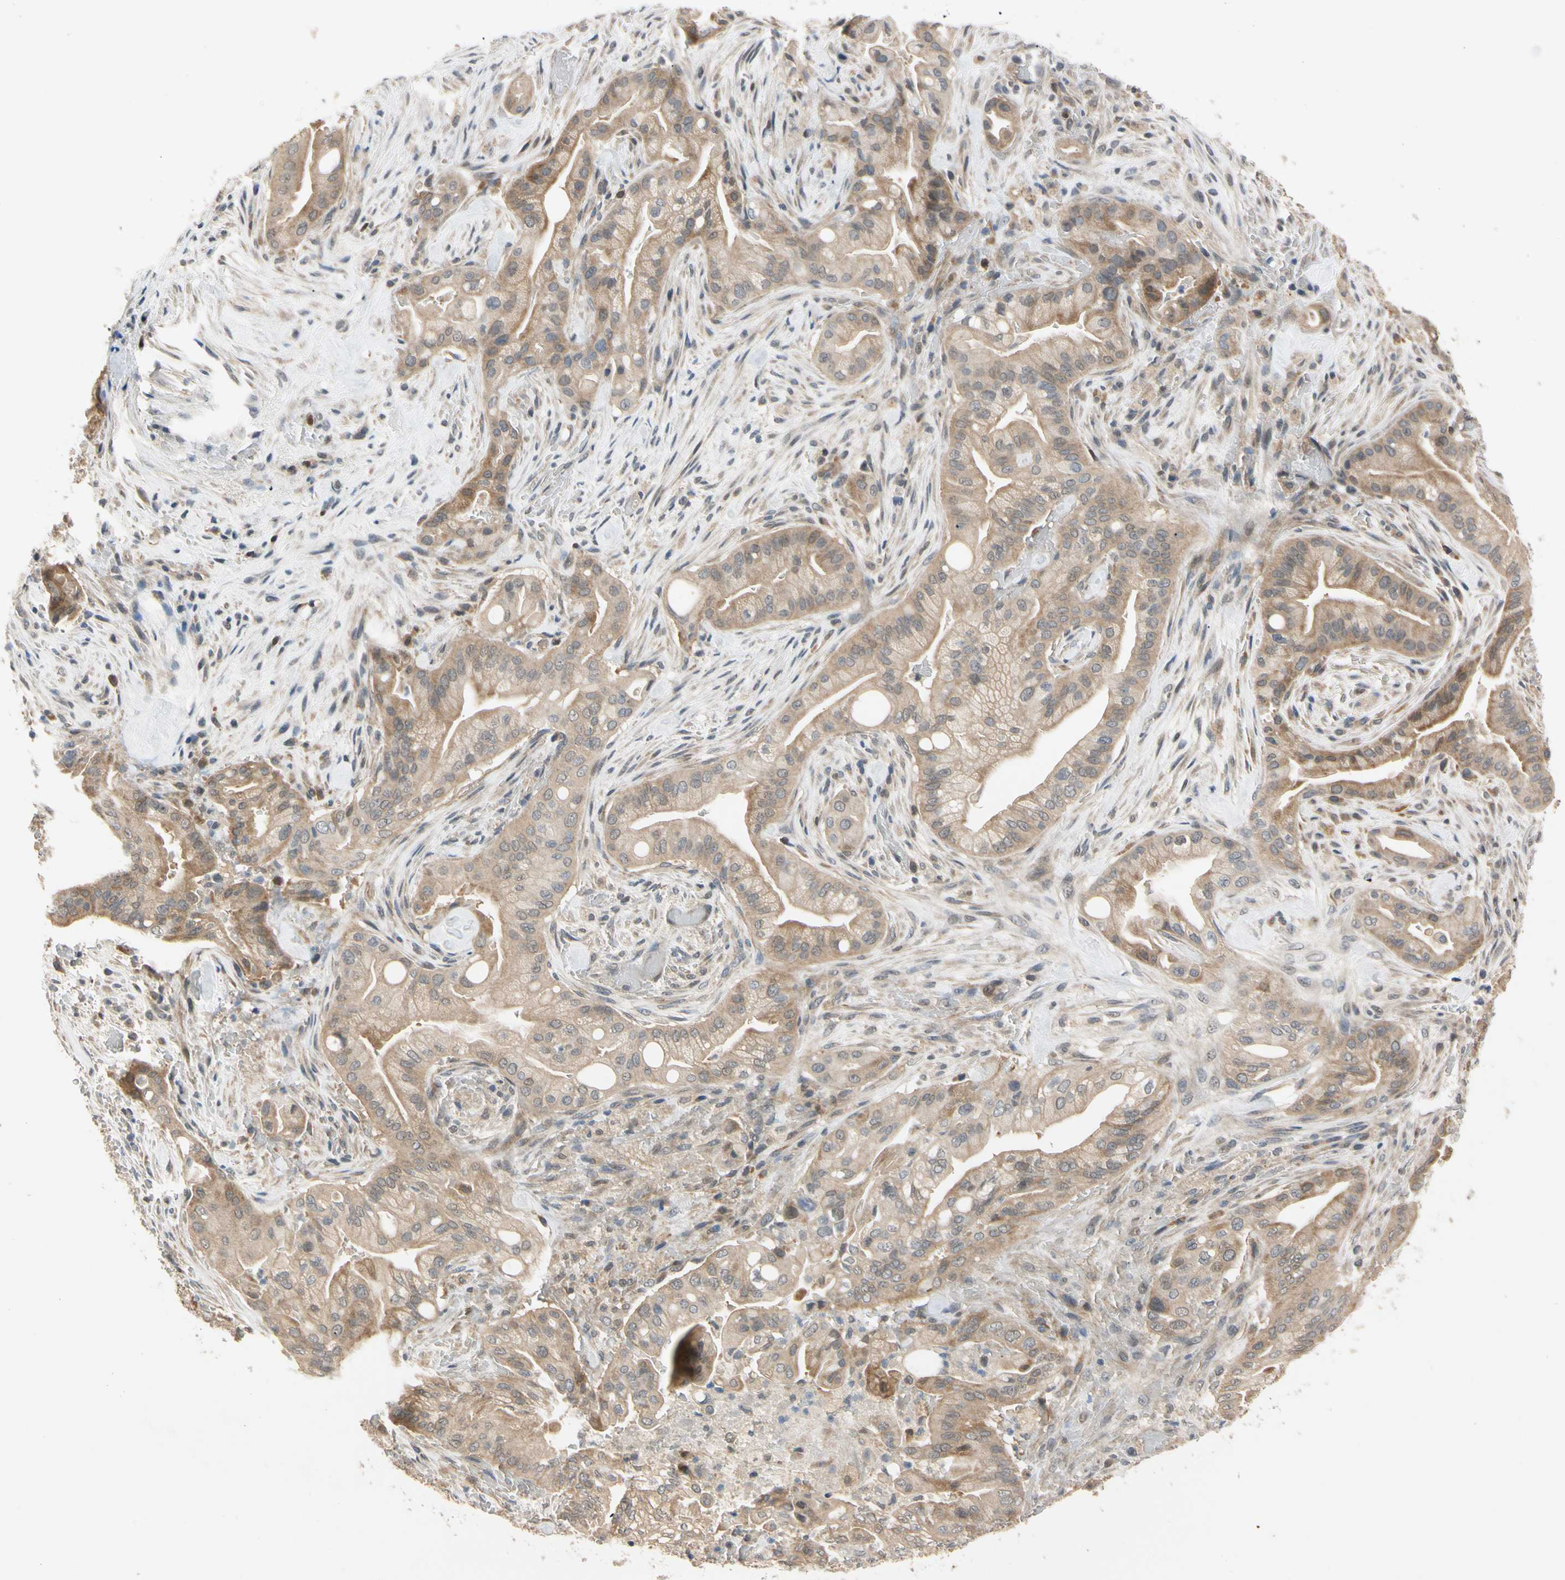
{"staining": {"intensity": "moderate", "quantity": ">75%", "location": "cytoplasmic/membranous"}, "tissue": "liver cancer", "cell_type": "Tumor cells", "image_type": "cancer", "snomed": [{"axis": "morphology", "description": "Cholangiocarcinoma"}, {"axis": "topography", "description": "Liver"}], "caption": "Cholangiocarcinoma (liver) stained with IHC demonstrates moderate cytoplasmic/membranous positivity in approximately >75% of tumor cells.", "gene": "RIOX2", "patient": {"sex": "female", "age": 68}}